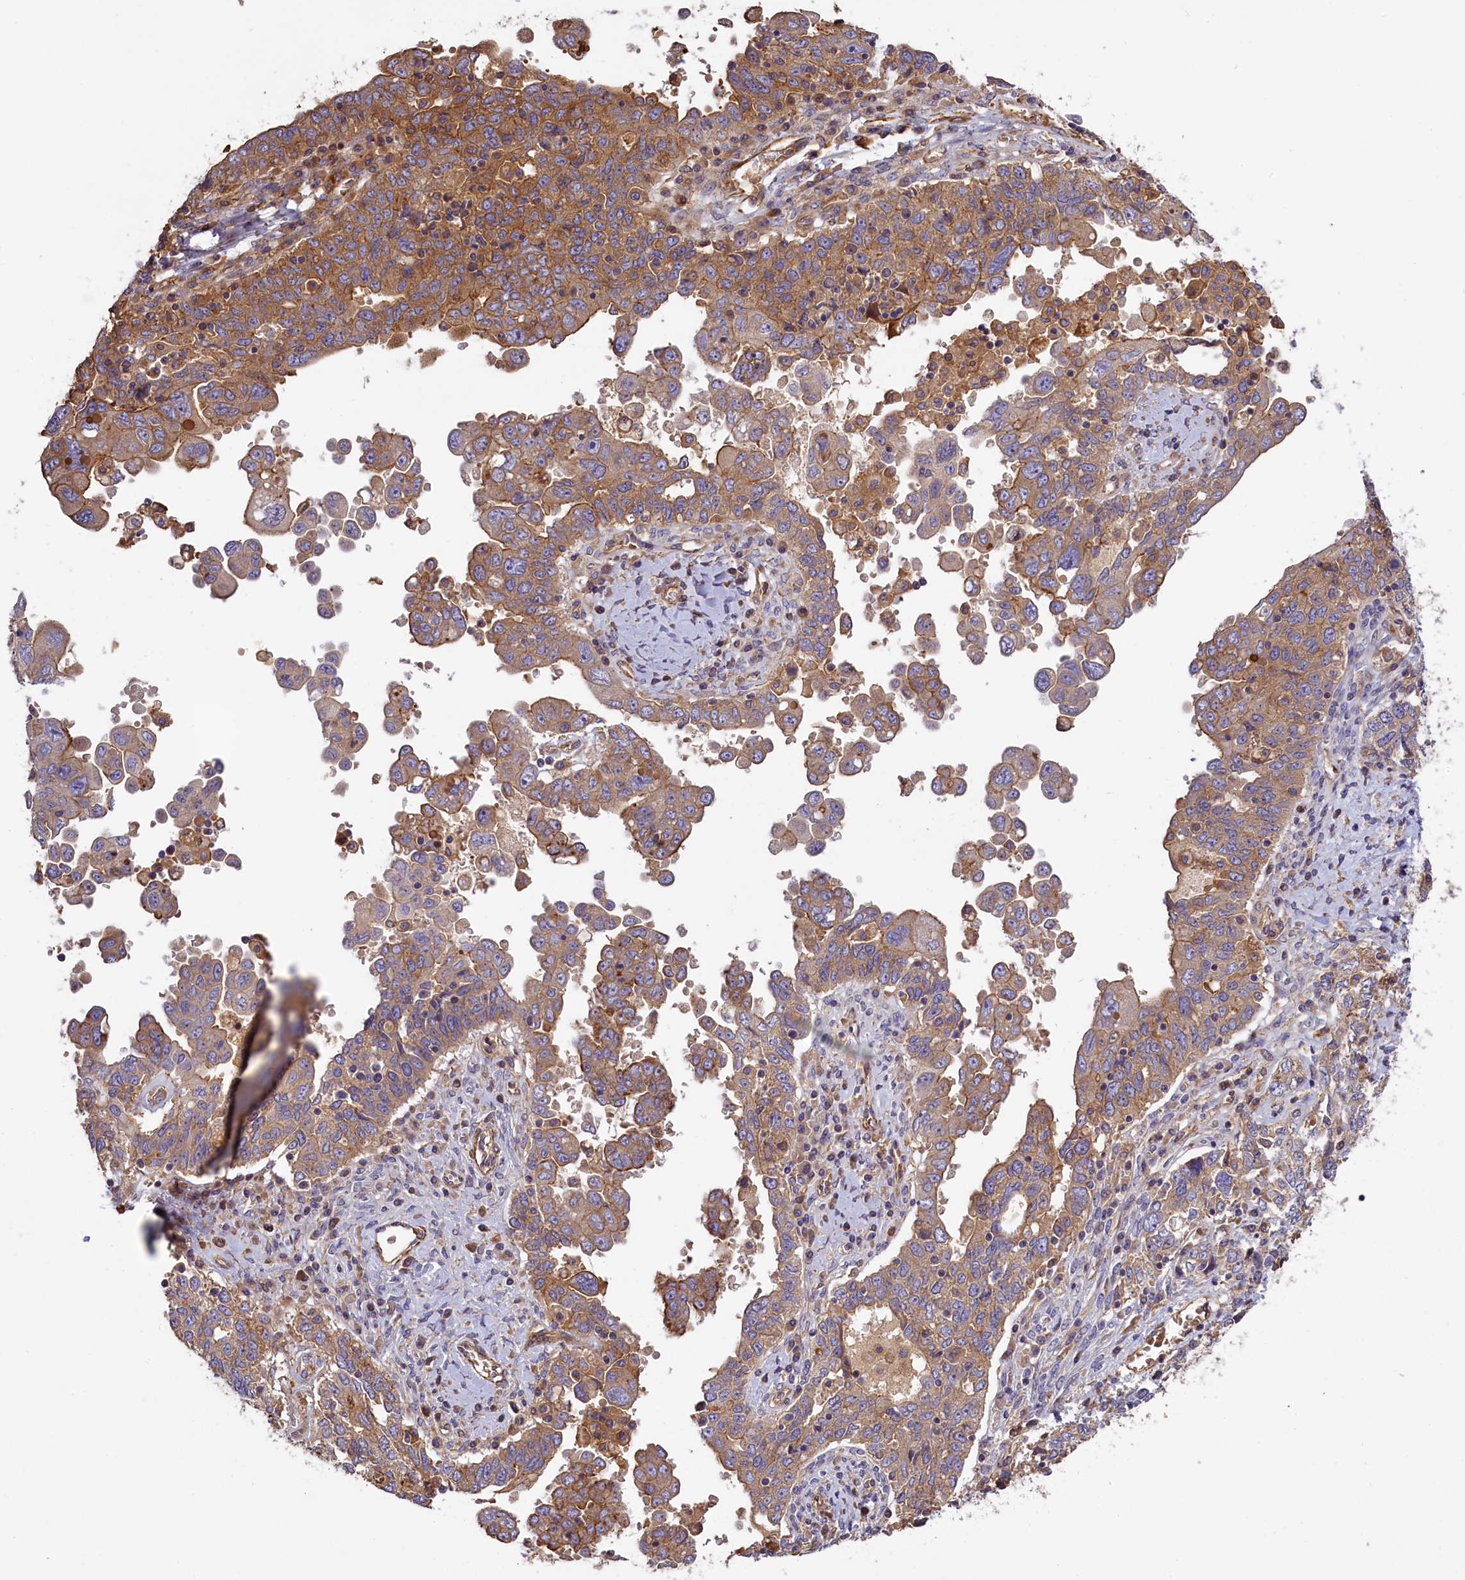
{"staining": {"intensity": "moderate", "quantity": "25%-75%", "location": "cytoplasmic/membranous"}, "tissue": "ovarian cancer", "cell_type": "Tumor cells", "image_type": "cancer", "snomed": [{"axis": "morphology", "description": "Carcinoma, endometroid"}, {"axis": "topography", "description": "Ovary"}], "caption": "About 25%-75% of tumor cells in human endometroid carcinoma (ovarian) reveal moderate cytoplasmic/membranous protein positivity as visualized by brown immunohistochemical staining.", "gene": "FUZ", "patient": {"sex": "female", "age": 62}}